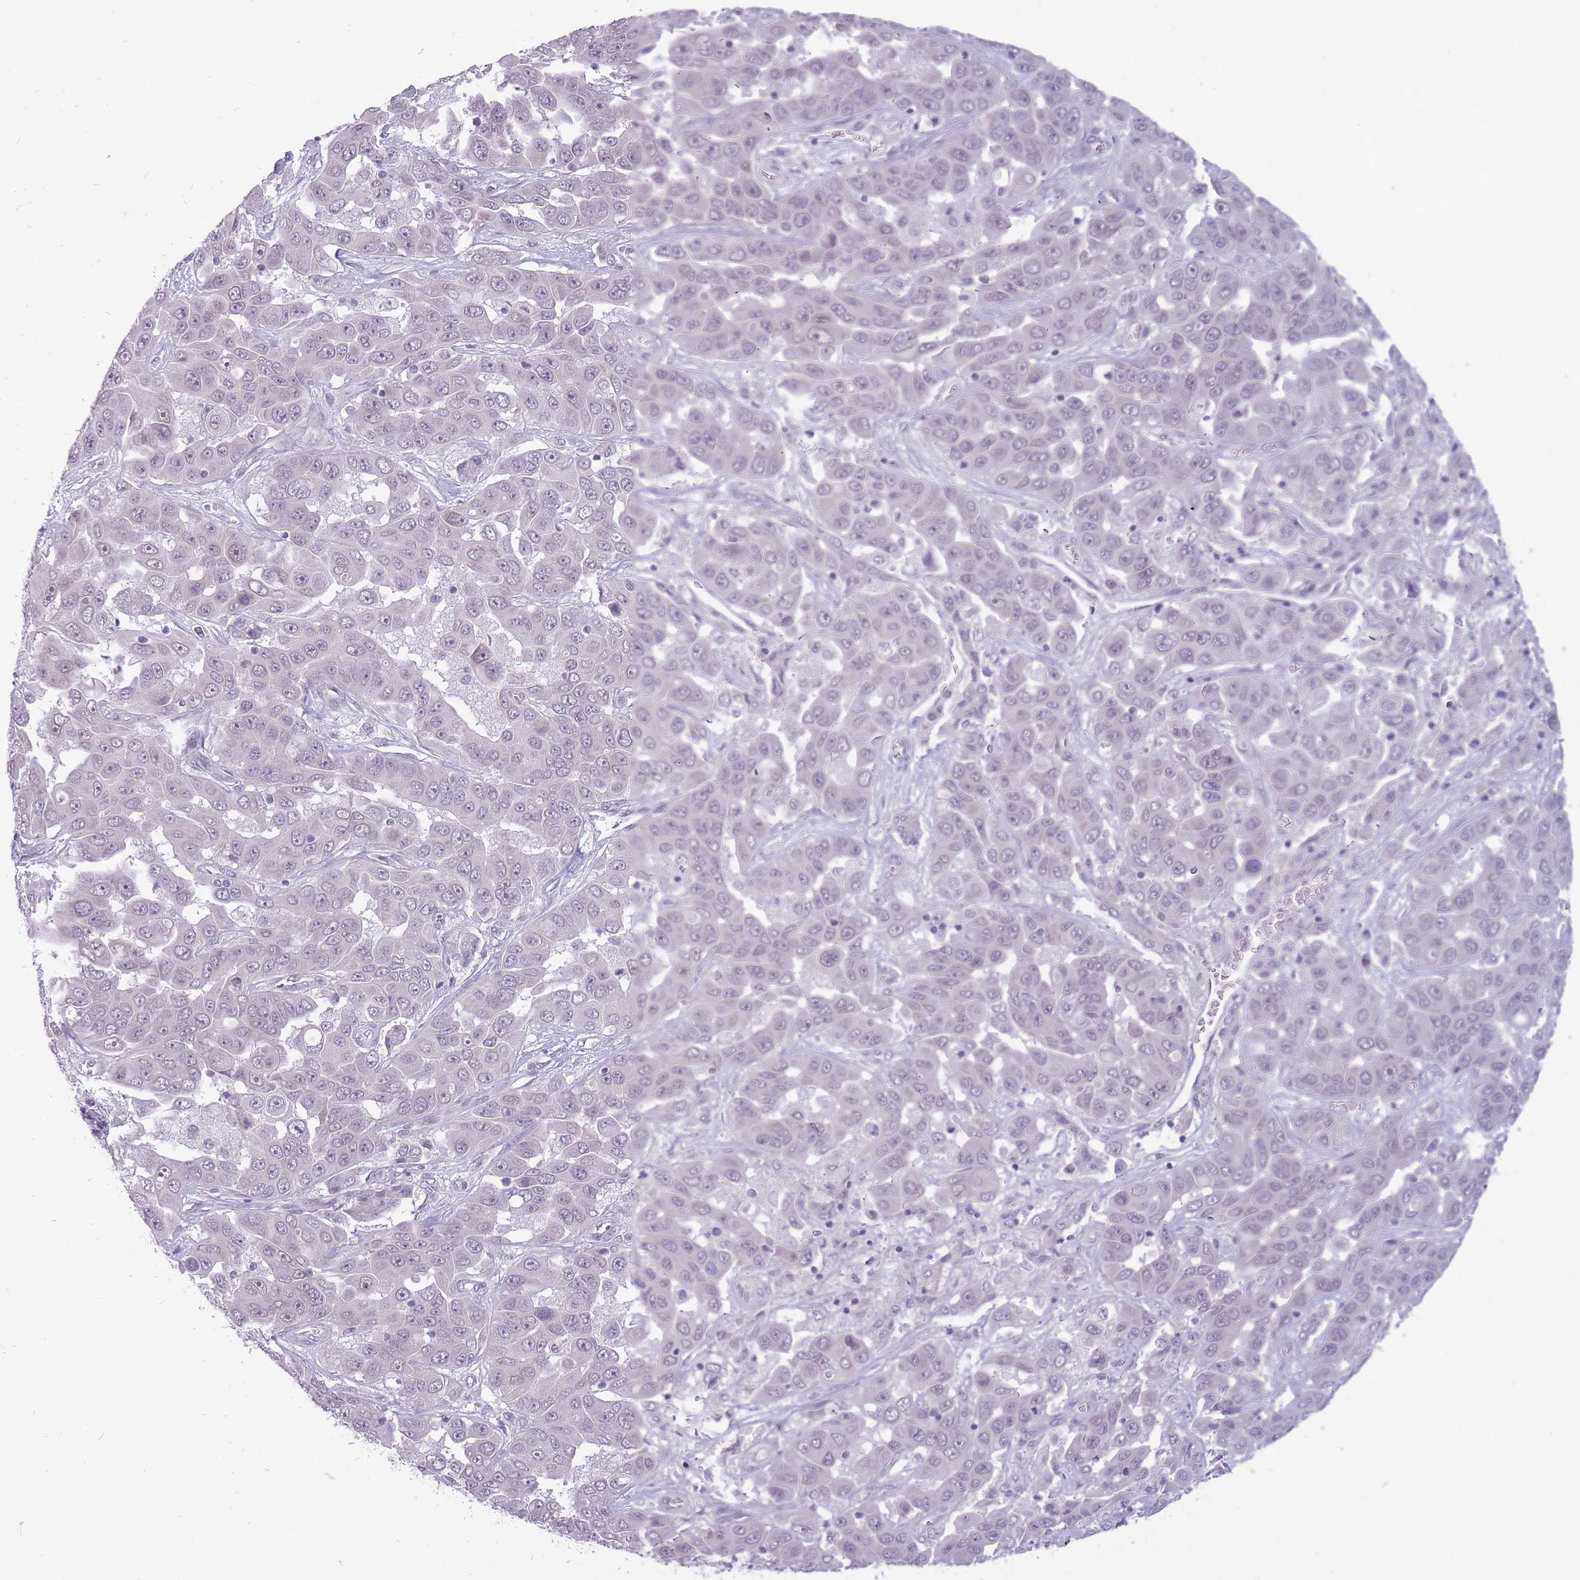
{"staining": {"intensity": "negative", "quantity": "none", "location": "none"}, "tissue": "liver cancer", "cell_type": "Tumor cells", "image_type": "cancer", "snomed": [{"axis": "morphology", "description": "Cholangiocarcinoma"}, {"axis": "topography", "description": "Liver"}], "caption": "DAB (3,3'-diaminobenzidine) immunohistochemical staining of human liver cholangiocarcinoma reveals no significant positivity in tumor cells. (DAB (3,3'-diaminobenzidine) immunohistochemistry (IHC), high magnification).", "gene": "POMZP3", "patient": {"sex": "female", "age": 52}}